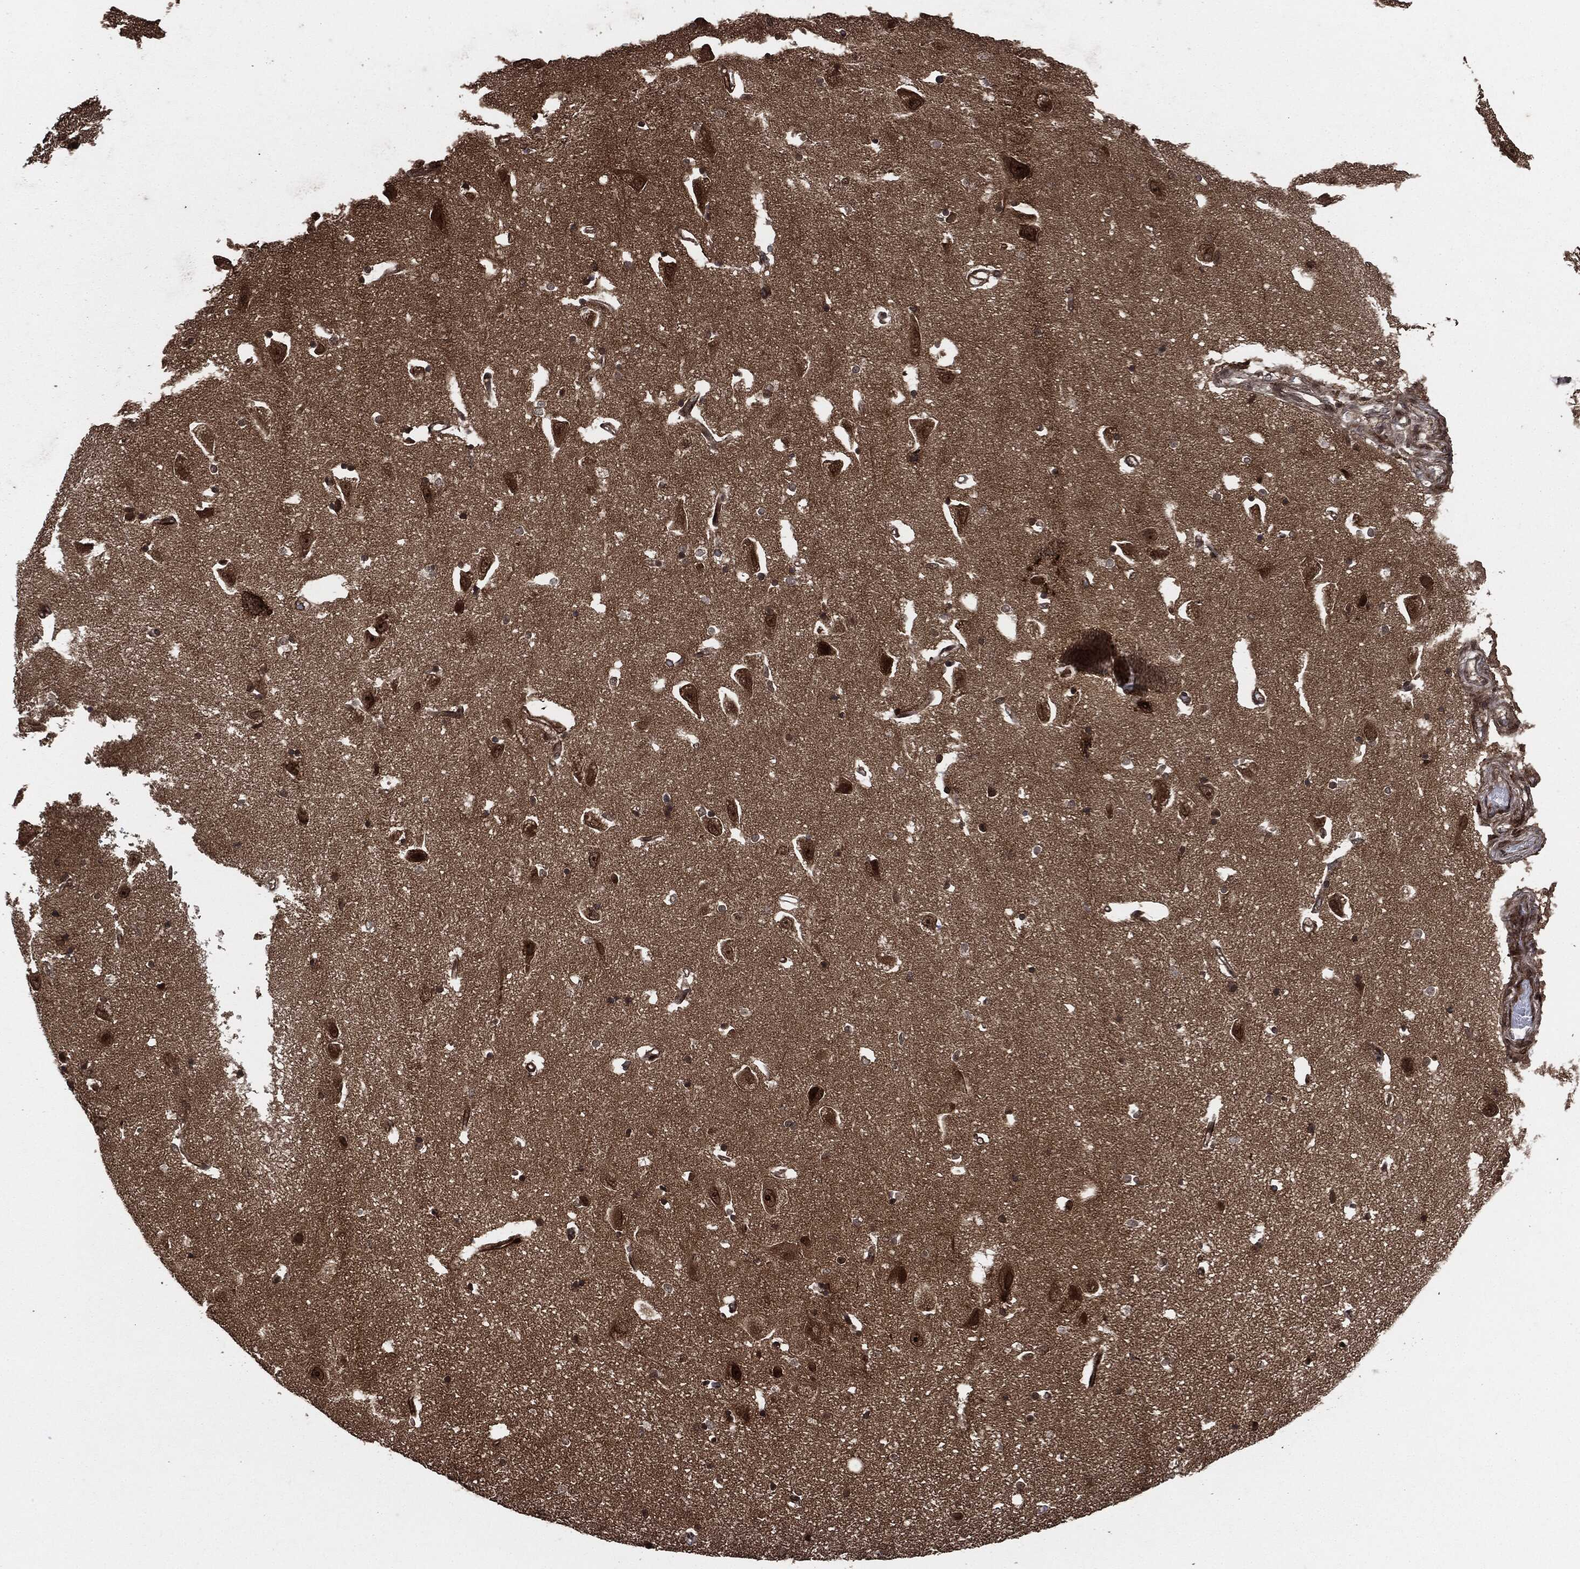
{"staining": {"intensity": "moderate", "quantity": "25%-75%", "location": "cytoplasmic/membranous"}, "tissue": "hippocampus", "cell_type": "Glial cells", "image_type": "normal", "snomed": [{"axis": "morphology", "description": "Normal tissue, NOS"}, {"axis": "topography", "description": "Lateral ventricle wall"}, {"axis": "topography", "description": "Hippocampus"}], "caption": "Immunohistochemistry (IHC) of normal hippocampus reveals medium levels of moderate cytoplasmic/membranous positivity in approximately 25%-75% of glial cells. Using DAB (brown) and hematoxylin (blue) stains, captured at high magnification using brightfield microscopy.", "gene": "IFIT1", "patient": {"sex": "female", "age": 63}}